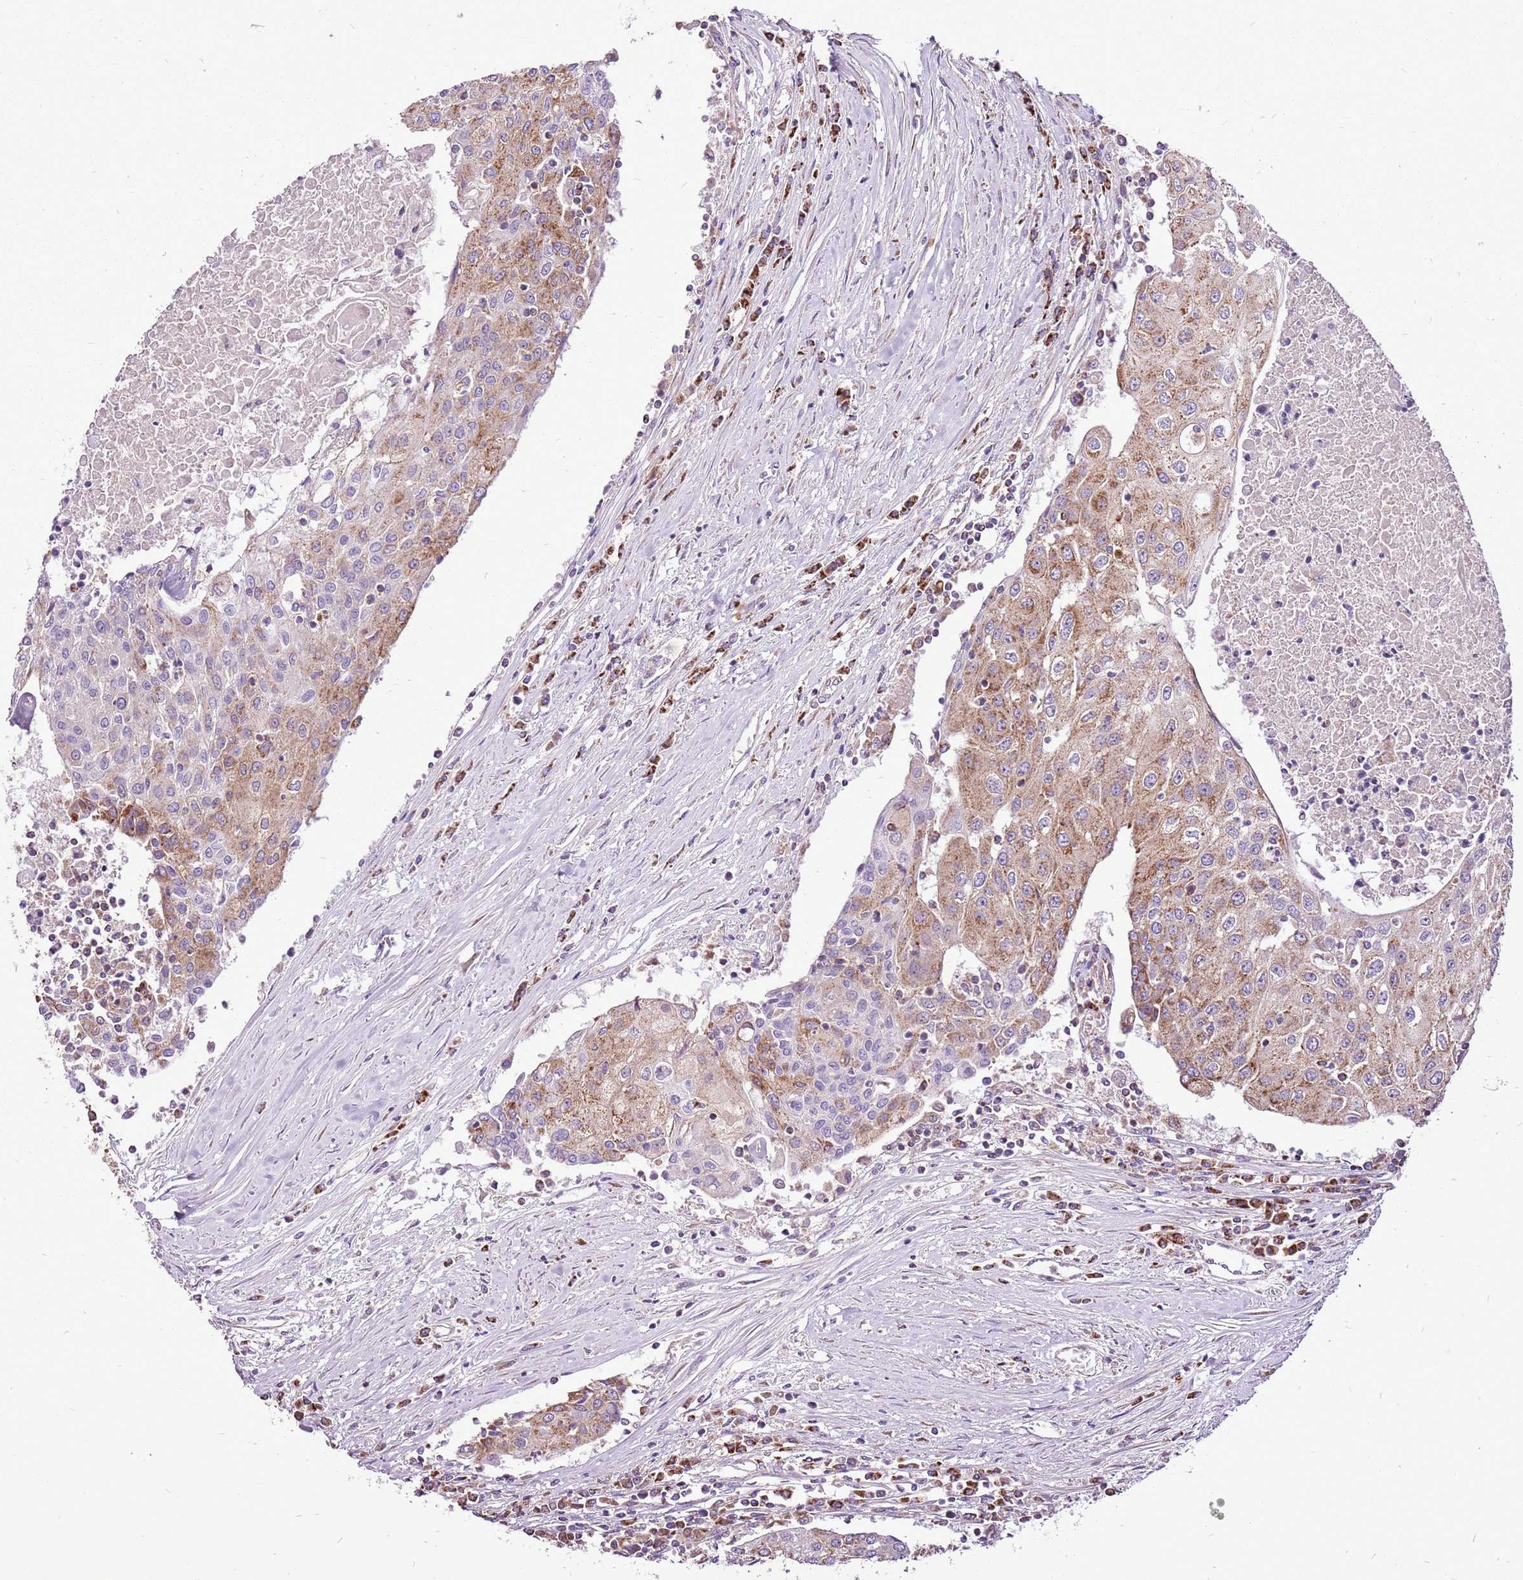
{"staining": {"intensity": "moderate", "quantity": ">75%", "location": "cytoplasmic/membranous"}, "tissue": "urothelial cancer", "cell_type": "Tumor cells", "image_type": "cancer", "snomed": [{"axis": "morphology", "description": "Urothelial carcinoma, High grade"}, {"axis": "topography", "description": "Urinary bladder"}], "caption": "This is an image of IHC staining of urothelial cancer, which shows moderate positivity in the cytoplasmic/membranous of tumor cells.", "gene": "GCDH", "patient": {"sex": "female", "age": 85}}